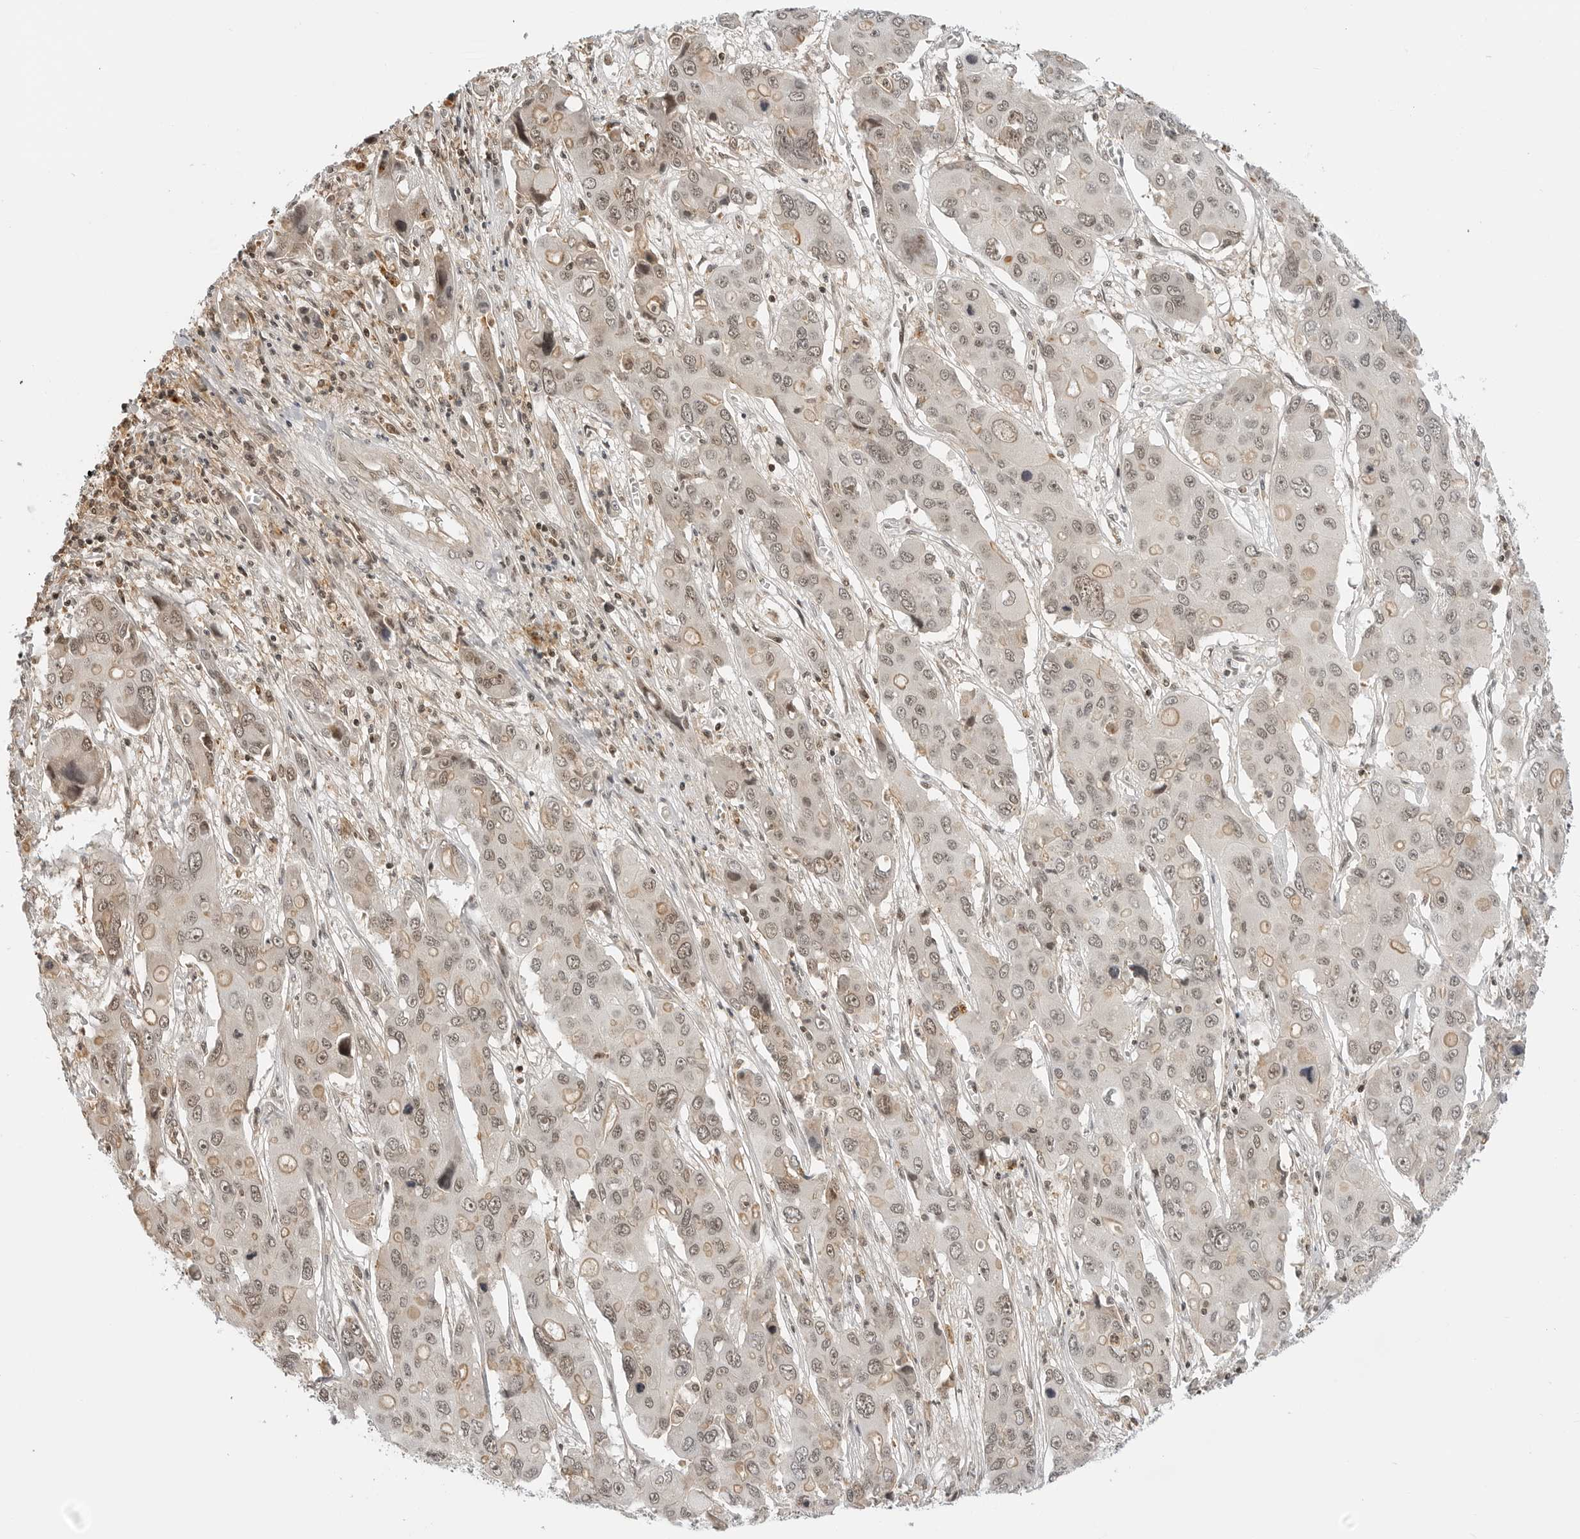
{"staining": {"intensity": "weak", "quantity": ">75%", "location": "nuclear"}, "tissue": "liver cancer", "cell_type": "Tumor cells", "image_type": "cancer", "snomed": [{"axis": "morphology", "description": "Cholangiocarcinoma"}, {"axis": "topography", "description": "Liver"}], "caption": "Liver cancer was stained to show a protein in brown. There is low levels of weak nuclear expression in approximately >75% of tumor cells. The protein is stained brown, and the nuclei are stained in blue (DAB IHC with brightfield microscopy, high magnification).", "gene": "C8orf33", "patient": {"sex": "male", "age": 67}}